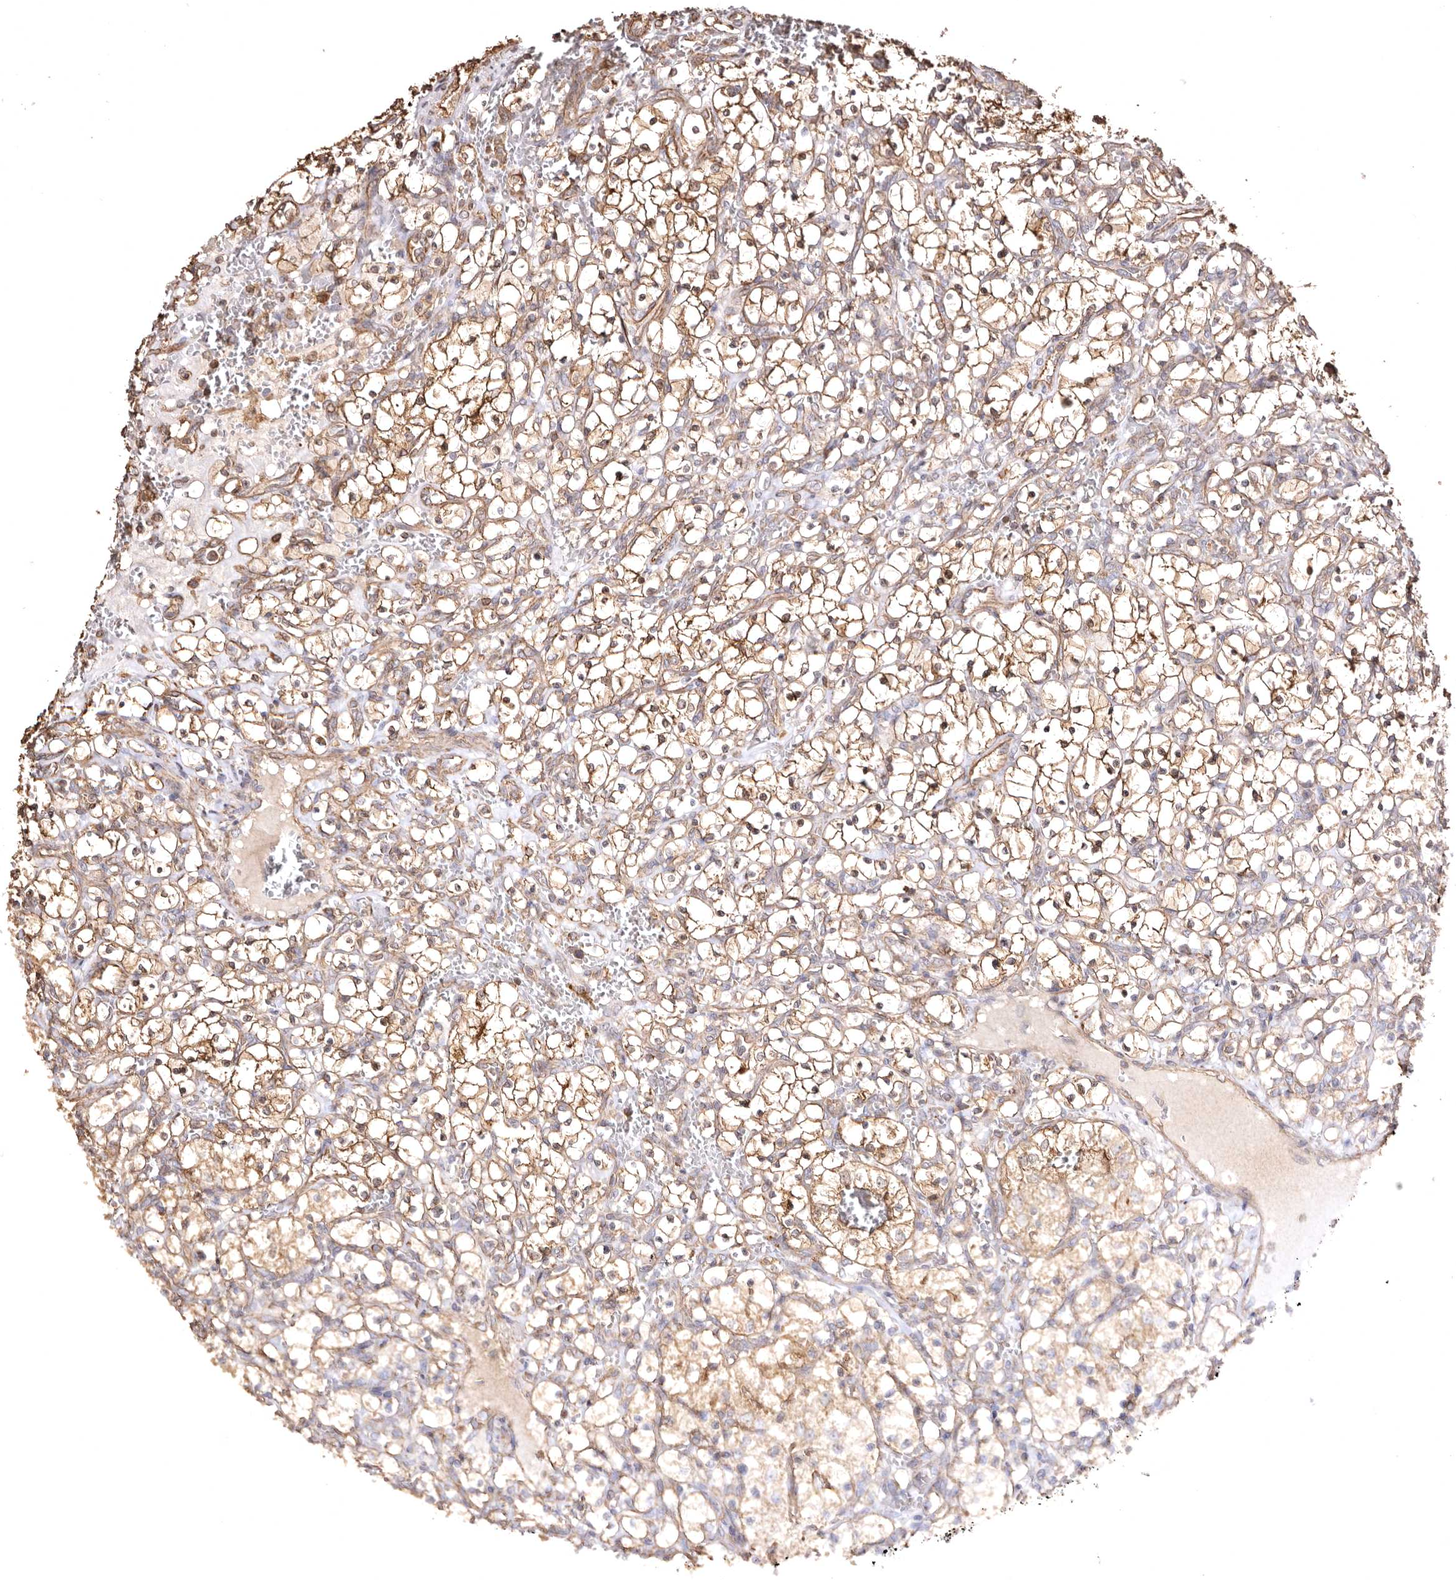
{"staining": {"intensity": "moderate", "quantity": ">75%", "location": "cytoplasmic/membranous"}, "tissue": "renal cancer", "cell_type": "Tumor cells", "image_type": "cancer", "snomed": [{"axis": "morphology", "description": "Adenocarcinoma, NOS"}, {"axis": "topography", "description": "Kidney"}], "caption": "Immunohistochemistry photomicrograph of neoplastic tissue: renal cancer stained using IHC shows medium levels of moderate protein expression localized specifically in the cytoplasmic/membranous of tumor cells, appearing as a cytoplasmic/membranous brown color.", "gene": "MACC1", "patient": {"sex": "female", "age": 69}}